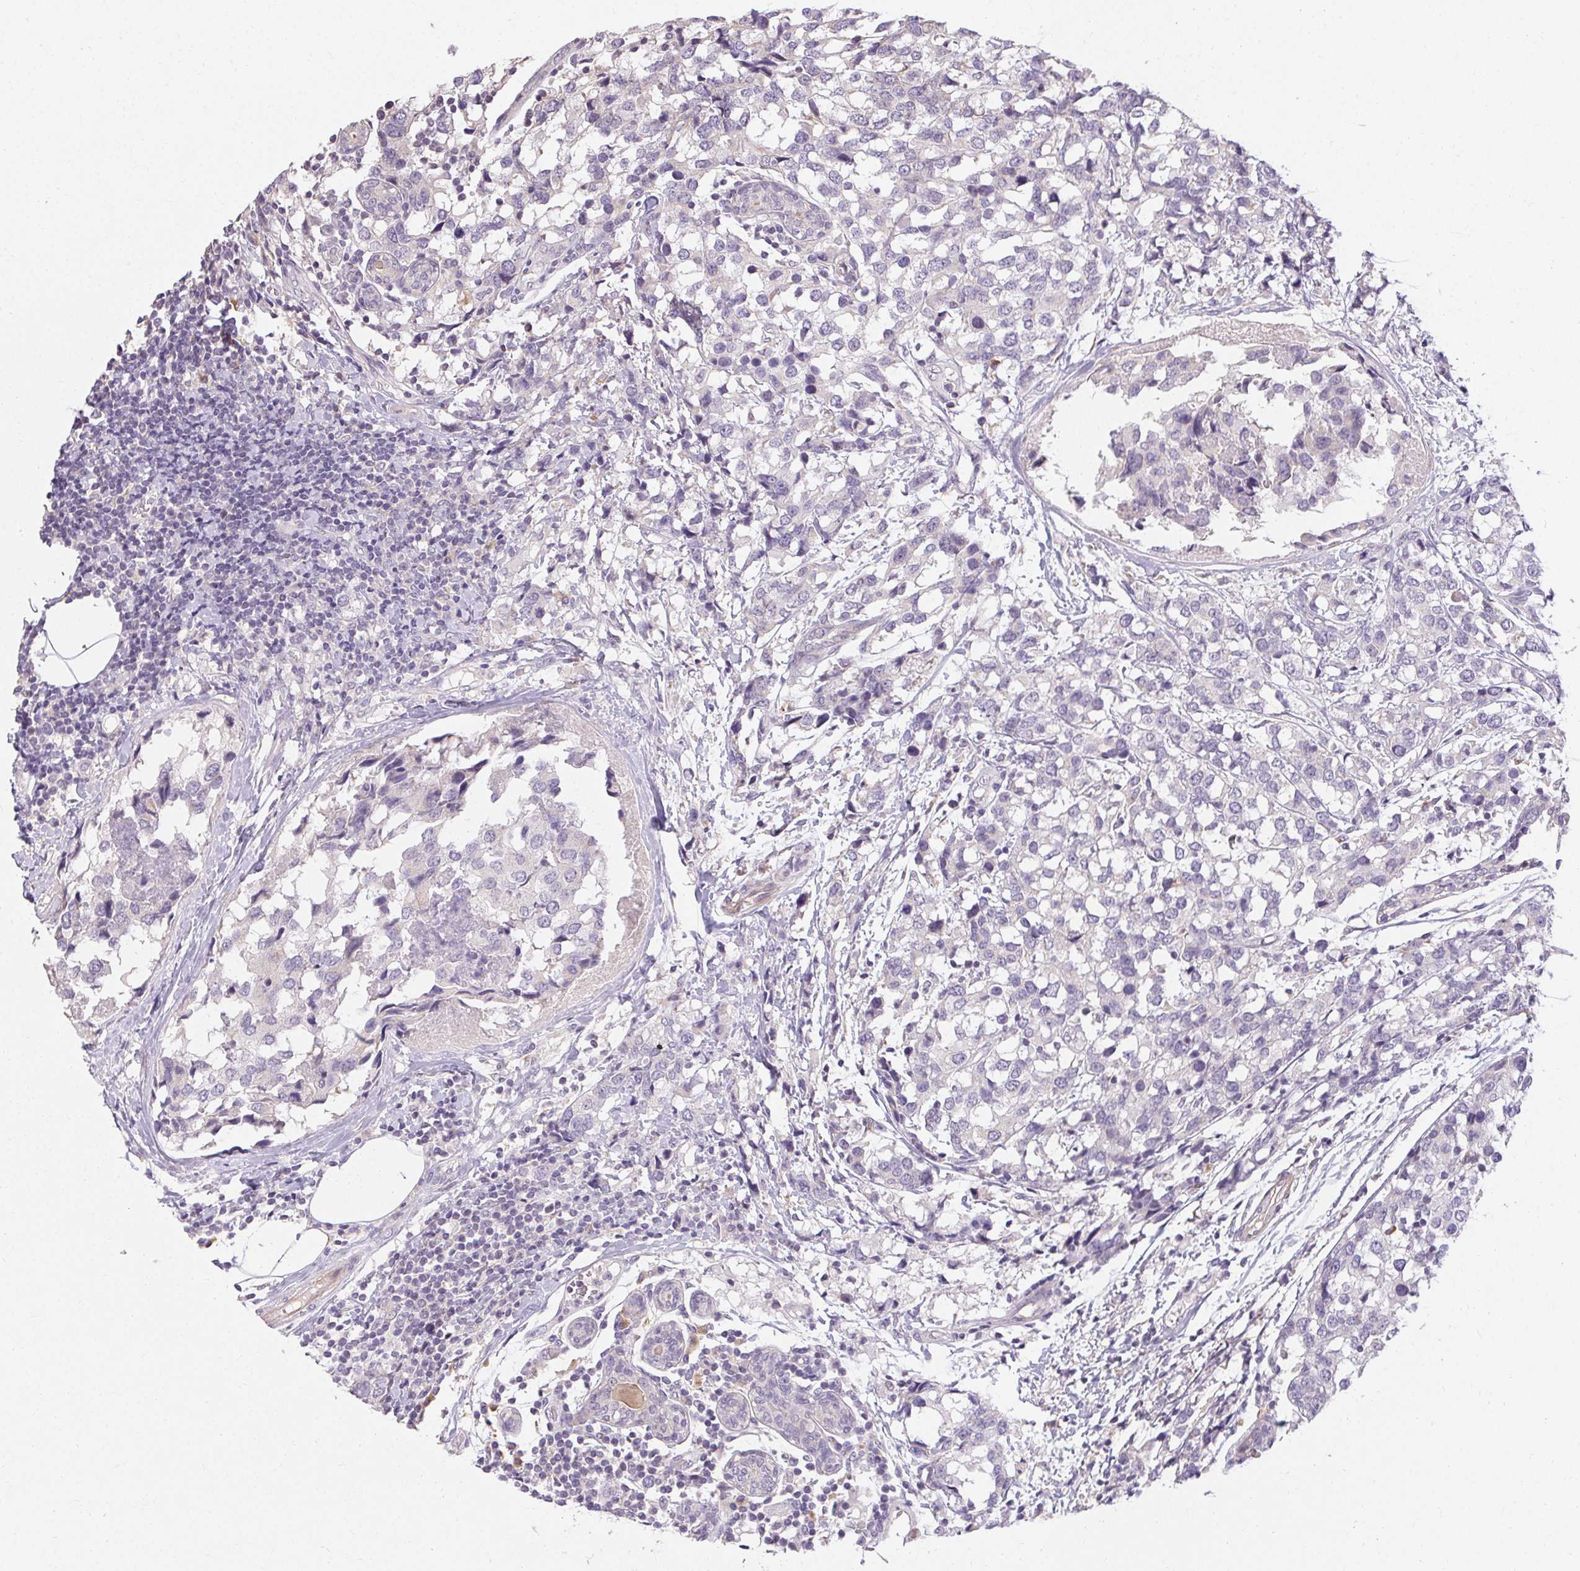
{"staining": {"intensity": "negative", "quantity": "none", "location": "none"}, "tissue": "breast cancer", "cell_type": "Tumor cells", "image_type": "cancer", "snomed": [{"axis": "morphology", "description": "Lobular carcinoma"}, {"axis": "topography", "description": "Breast"}], "caption": "IHC photomicrograph of human breast cancer (lobular carcinoma) stained for a protein (brown), which demonstrates no expression in tumor cells.", "gene": "TMEM52B", "patient": {"sex": "female", "age": 59}}